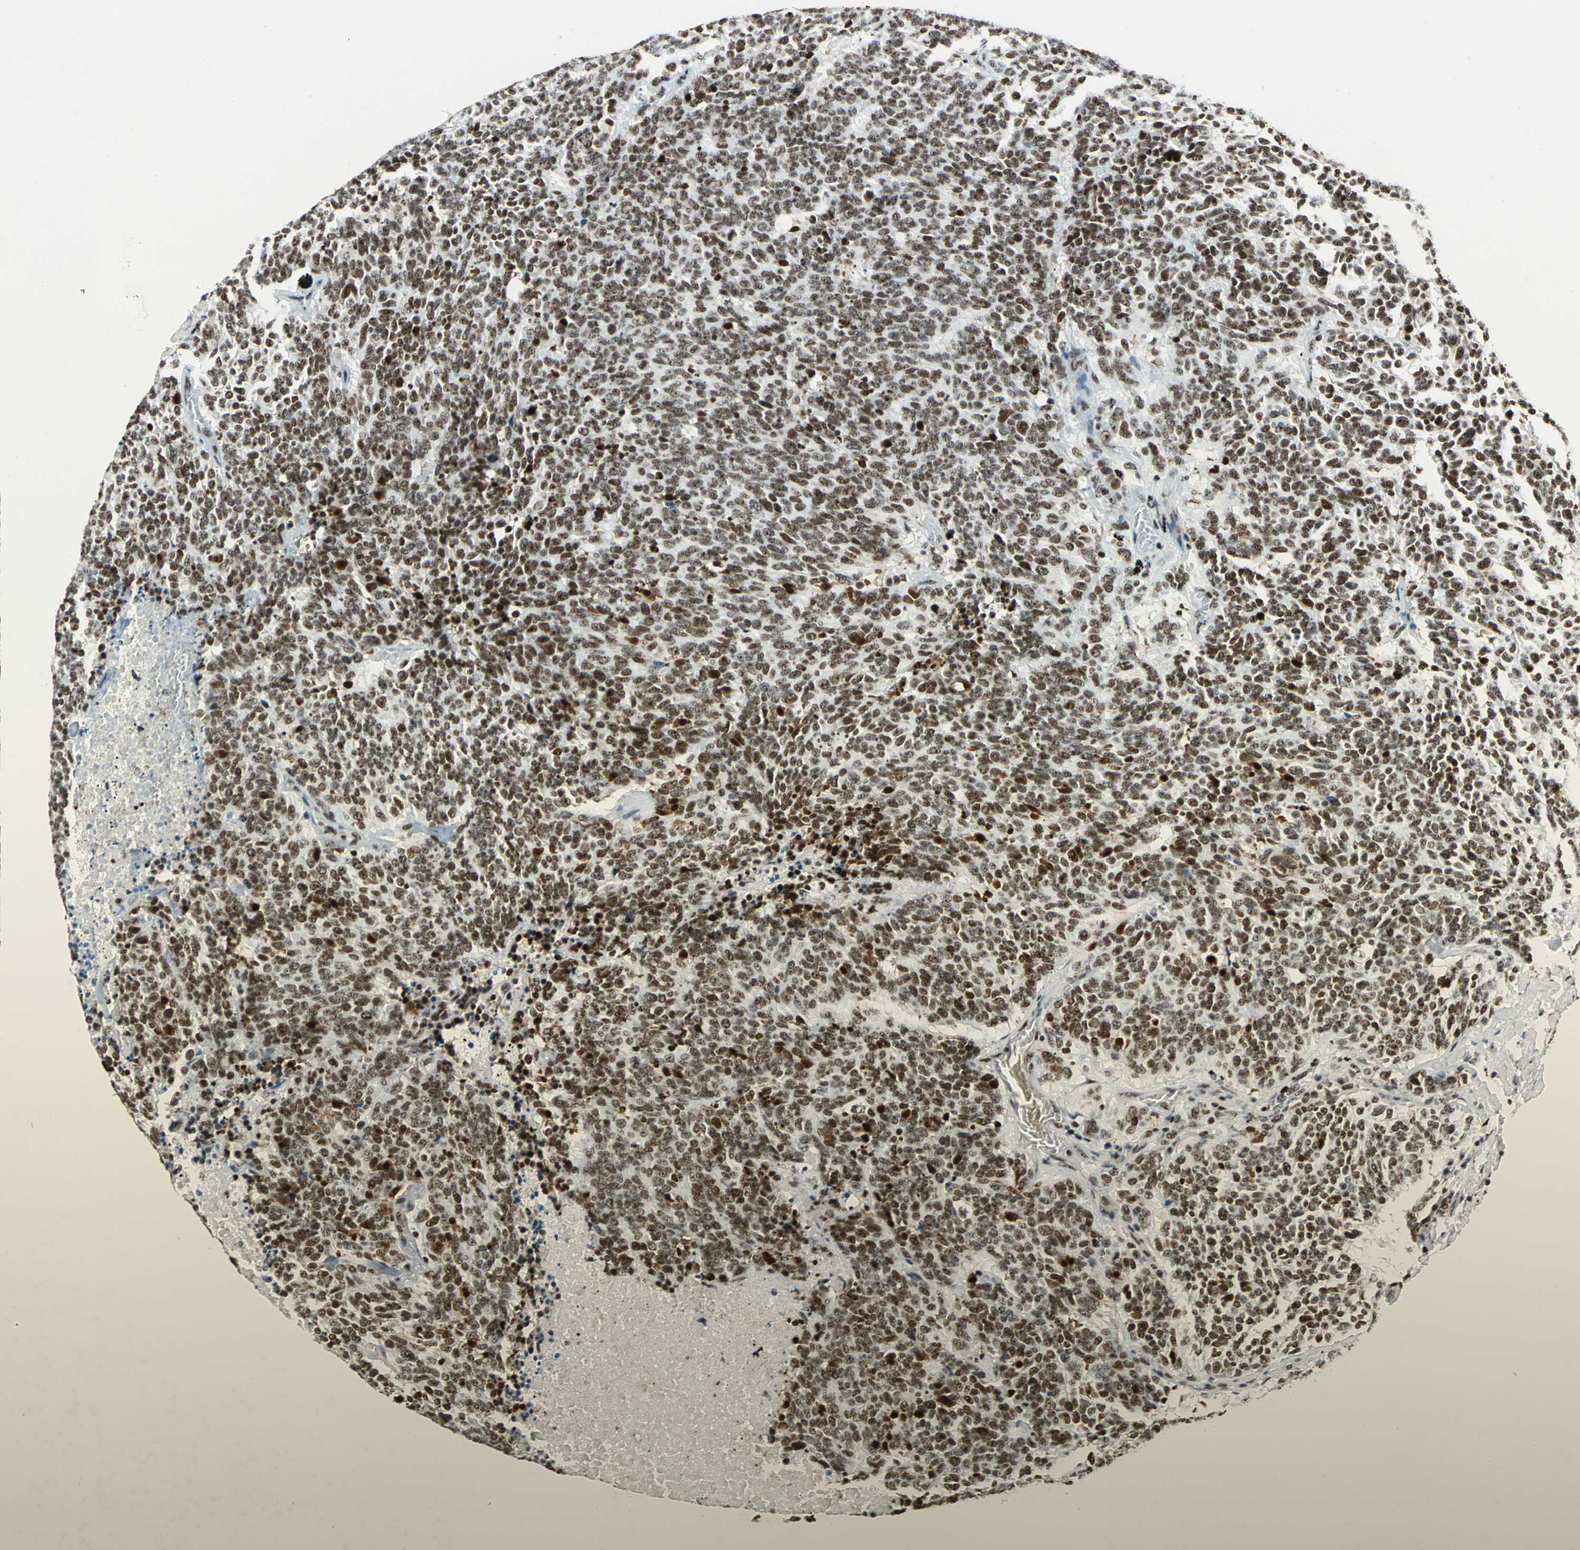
{"staining": {"intensity": "strong", "quantity": ">75%", "location": "nuclear"}, "tissue": "lung cancer", "cell_type": "Tumor cells", "image_type": "cancer", "snomed": [{"axis": "morphology", "description": "Neoplasm, malignant, NOS"}, {"axis": "topography", "description": "Lung"}], "caption": "Strong nuclear staining is present in about >75% of tumor cells in lung malignant neoplasm.", "gene": "UBTF", "patient": {"sex": "female", "age": 58}}